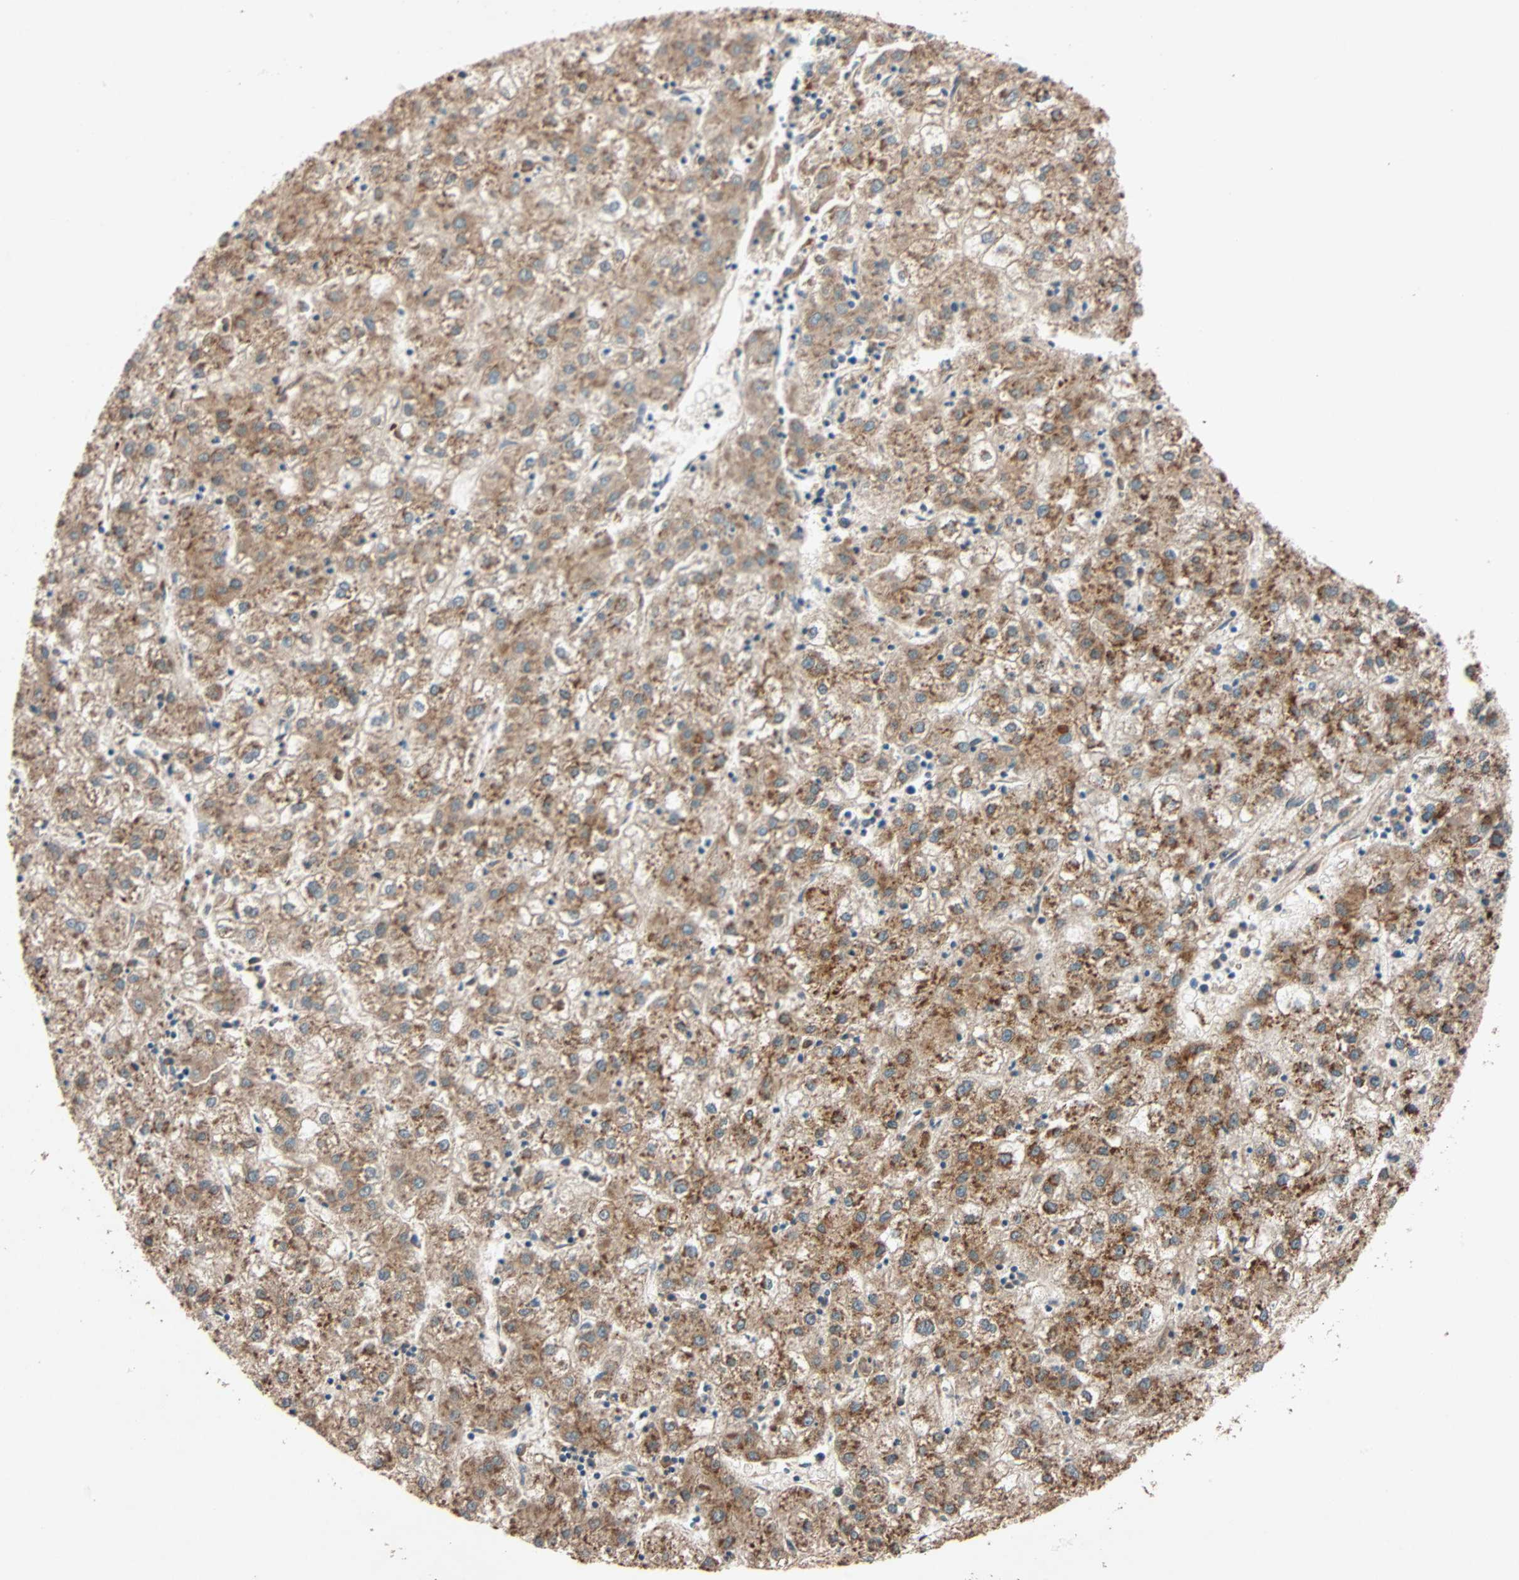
{"staining": {"intensity": "moderate", "quantity": ">75%", "location": "cytoplasmic/membranous"}, "tissue": "liver cancer", "cell_type": "Tumor cells", "image_type": "cancer", "snomed": [{"axis": "morphology", "description": "Carcinoma, Hepatocellular, NOS"}, {"axis": "topography", "description": "Liver"}], "caption": "Liver cancer stained for a protein demonstrates moderate cytoplasmic/membranous positivity in tumor cells.", "gene": "PHYH", "patient": {"sex": "male", "age": 72}}